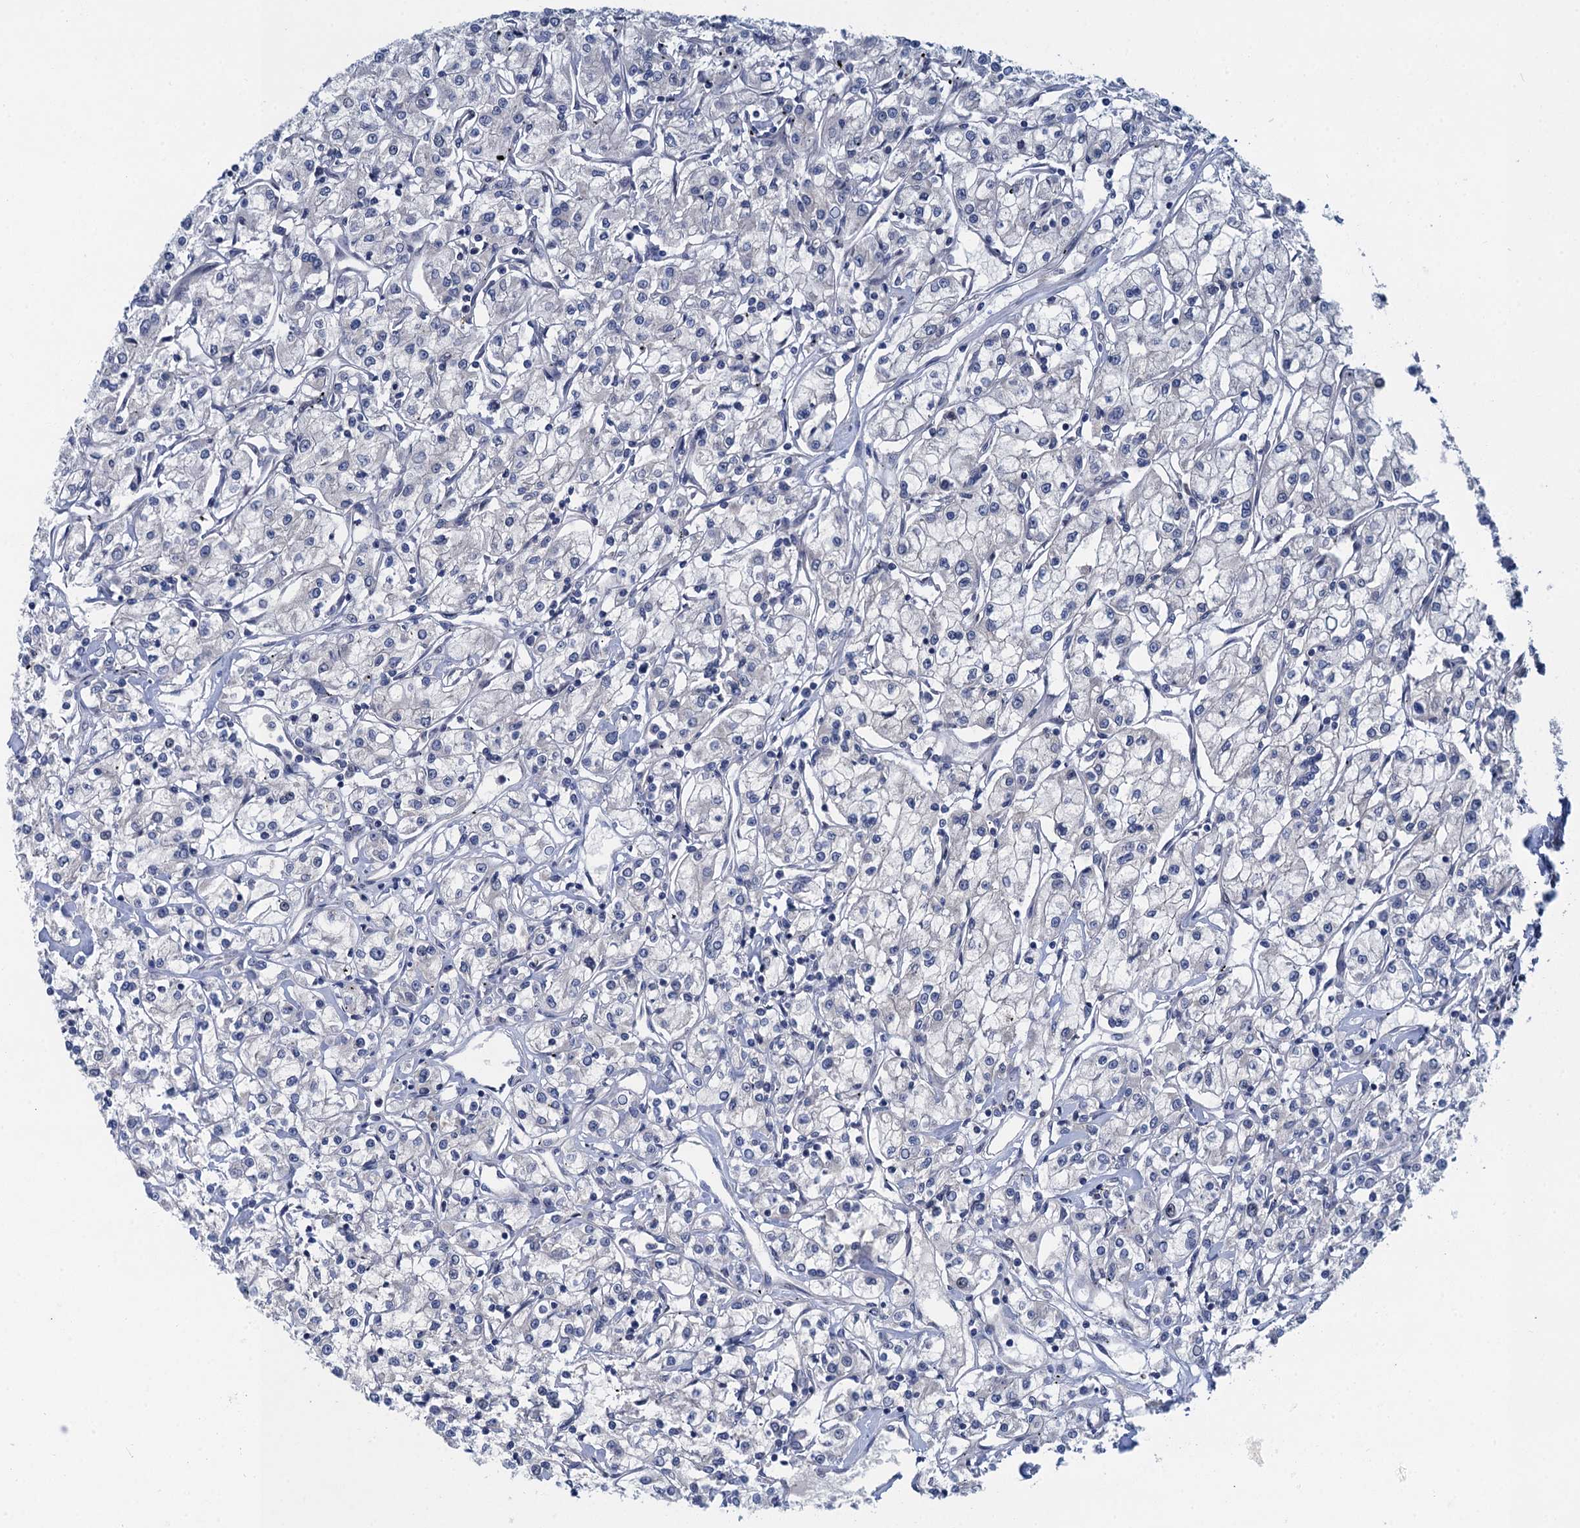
{"staining": {"intensity": "negative", "quantity": "none", "location": "none"}, "tissue": "renal cancer", "cell_type": "Tumor cells", "image_type": "cancer", "snomed": [{"axis": "morphology", "description": "Adenocarcinoma, NOS"}, {"axis": "topography", "description": "Kidney"}], "caption": "The immunohistochemistry (IHC) photomicrograph has no significant staining in tumor cells of renal cancer (adenocarcinoma) tissue. The staining is performed using DAB (3,3'-diaminobenzidine) brown chromogen with nuclei counter-stained in using hematoxylin.", "gene": "MRFAP1", "patient": {"sex": "female", "age": 59}}